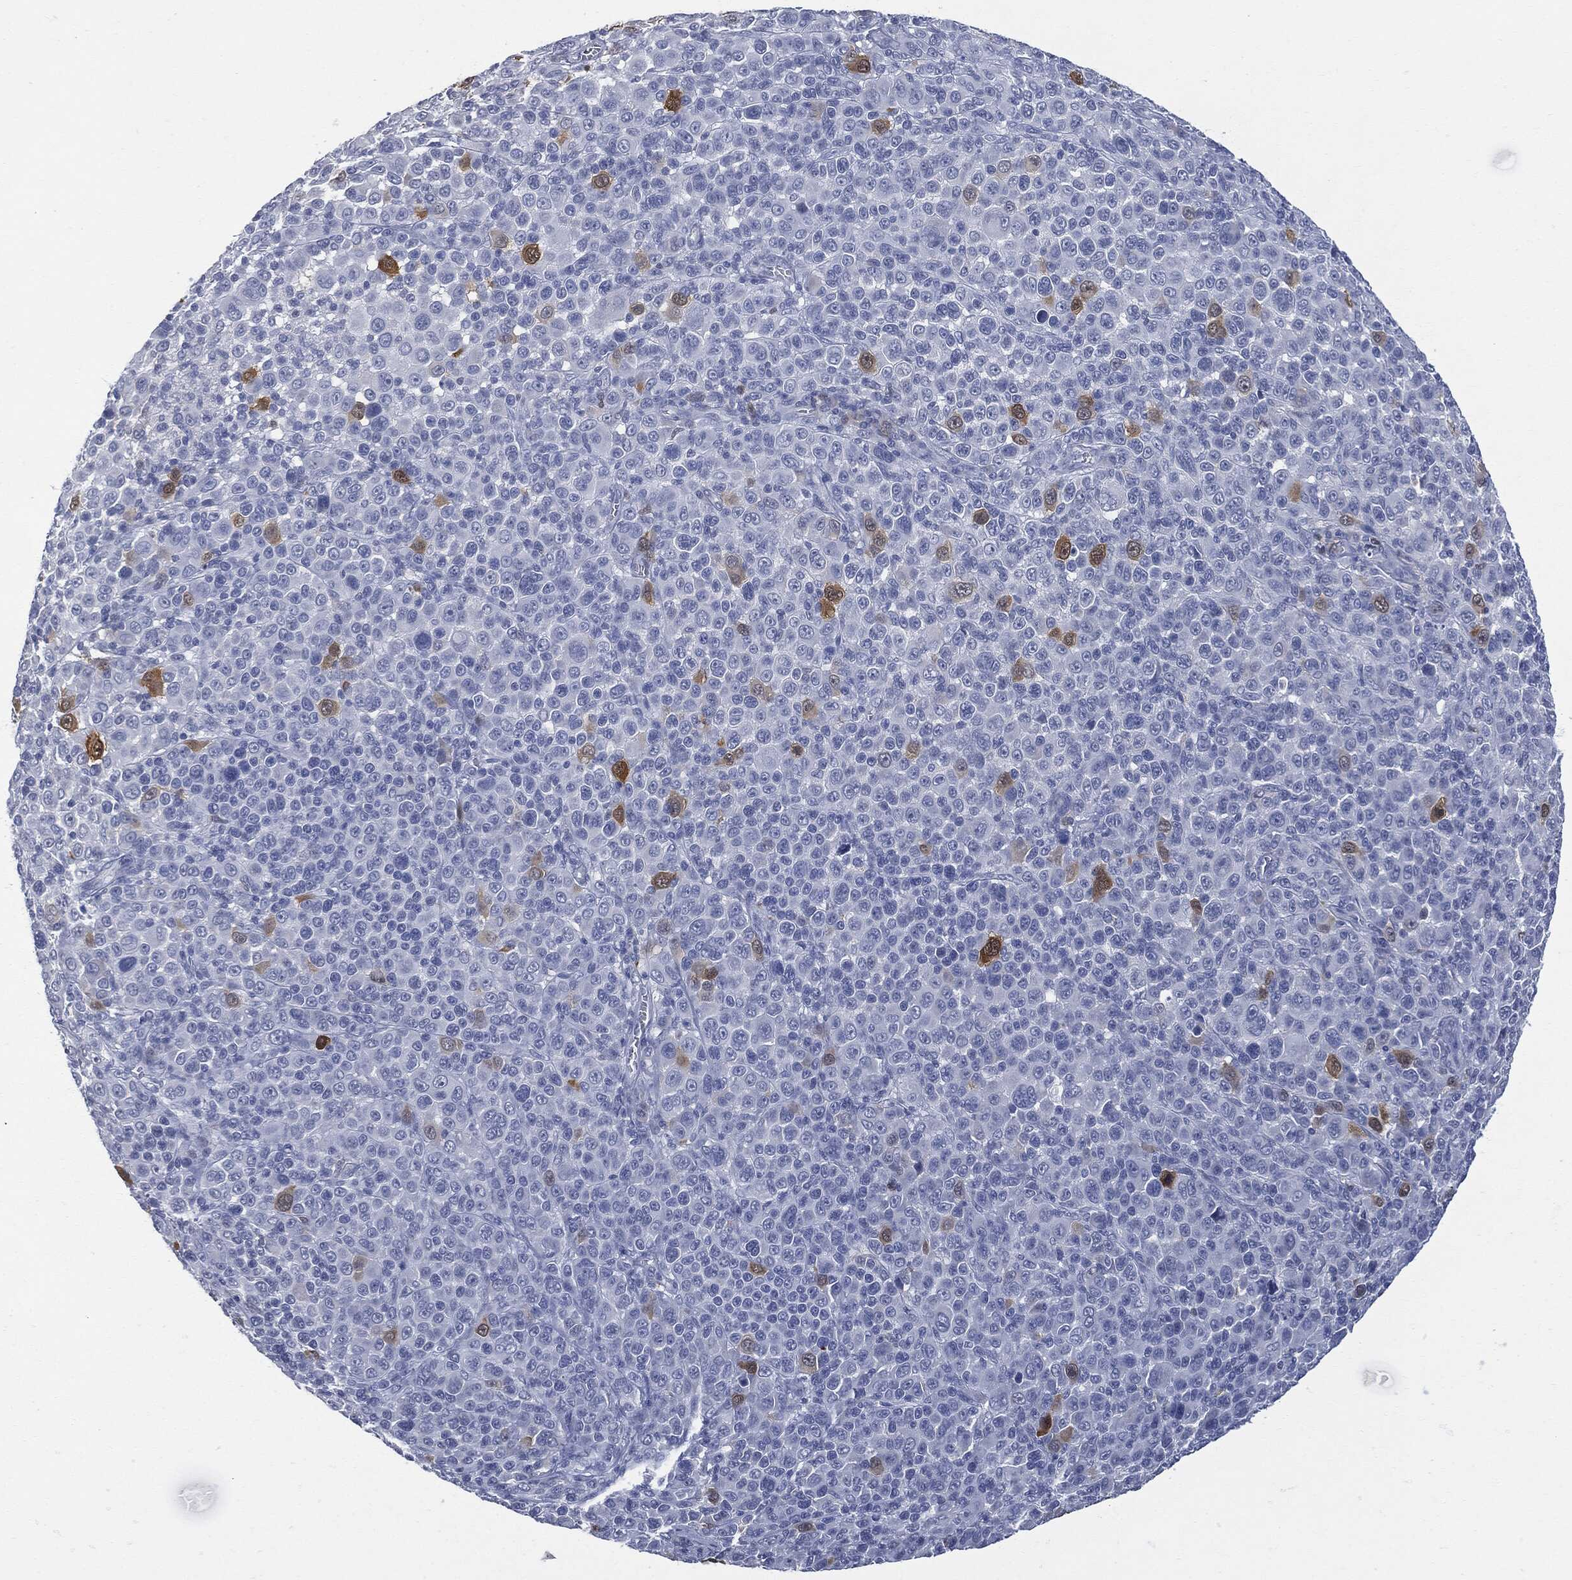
{"staining": {"intensity": "strong", "quantity": "<25%", "location": "cytoplasmic/membranous"}, "tissue": "melanoma", "cell_type": "Tumor cells", "image_type": "cancer", "snomed": [{"axis": "morphology", "description": "Malignant melanoma, NOS"}, {"axis": "topography", "description": "Skin"}], "caption": "Human malignant melanoma stained for a protein (brown) demonstrates strong cytoplasmic/membranous positive expression in approximately <25% of tumor cells.", "gene": "UBE2C", "patient": {"sex": "female", "age": 57}}